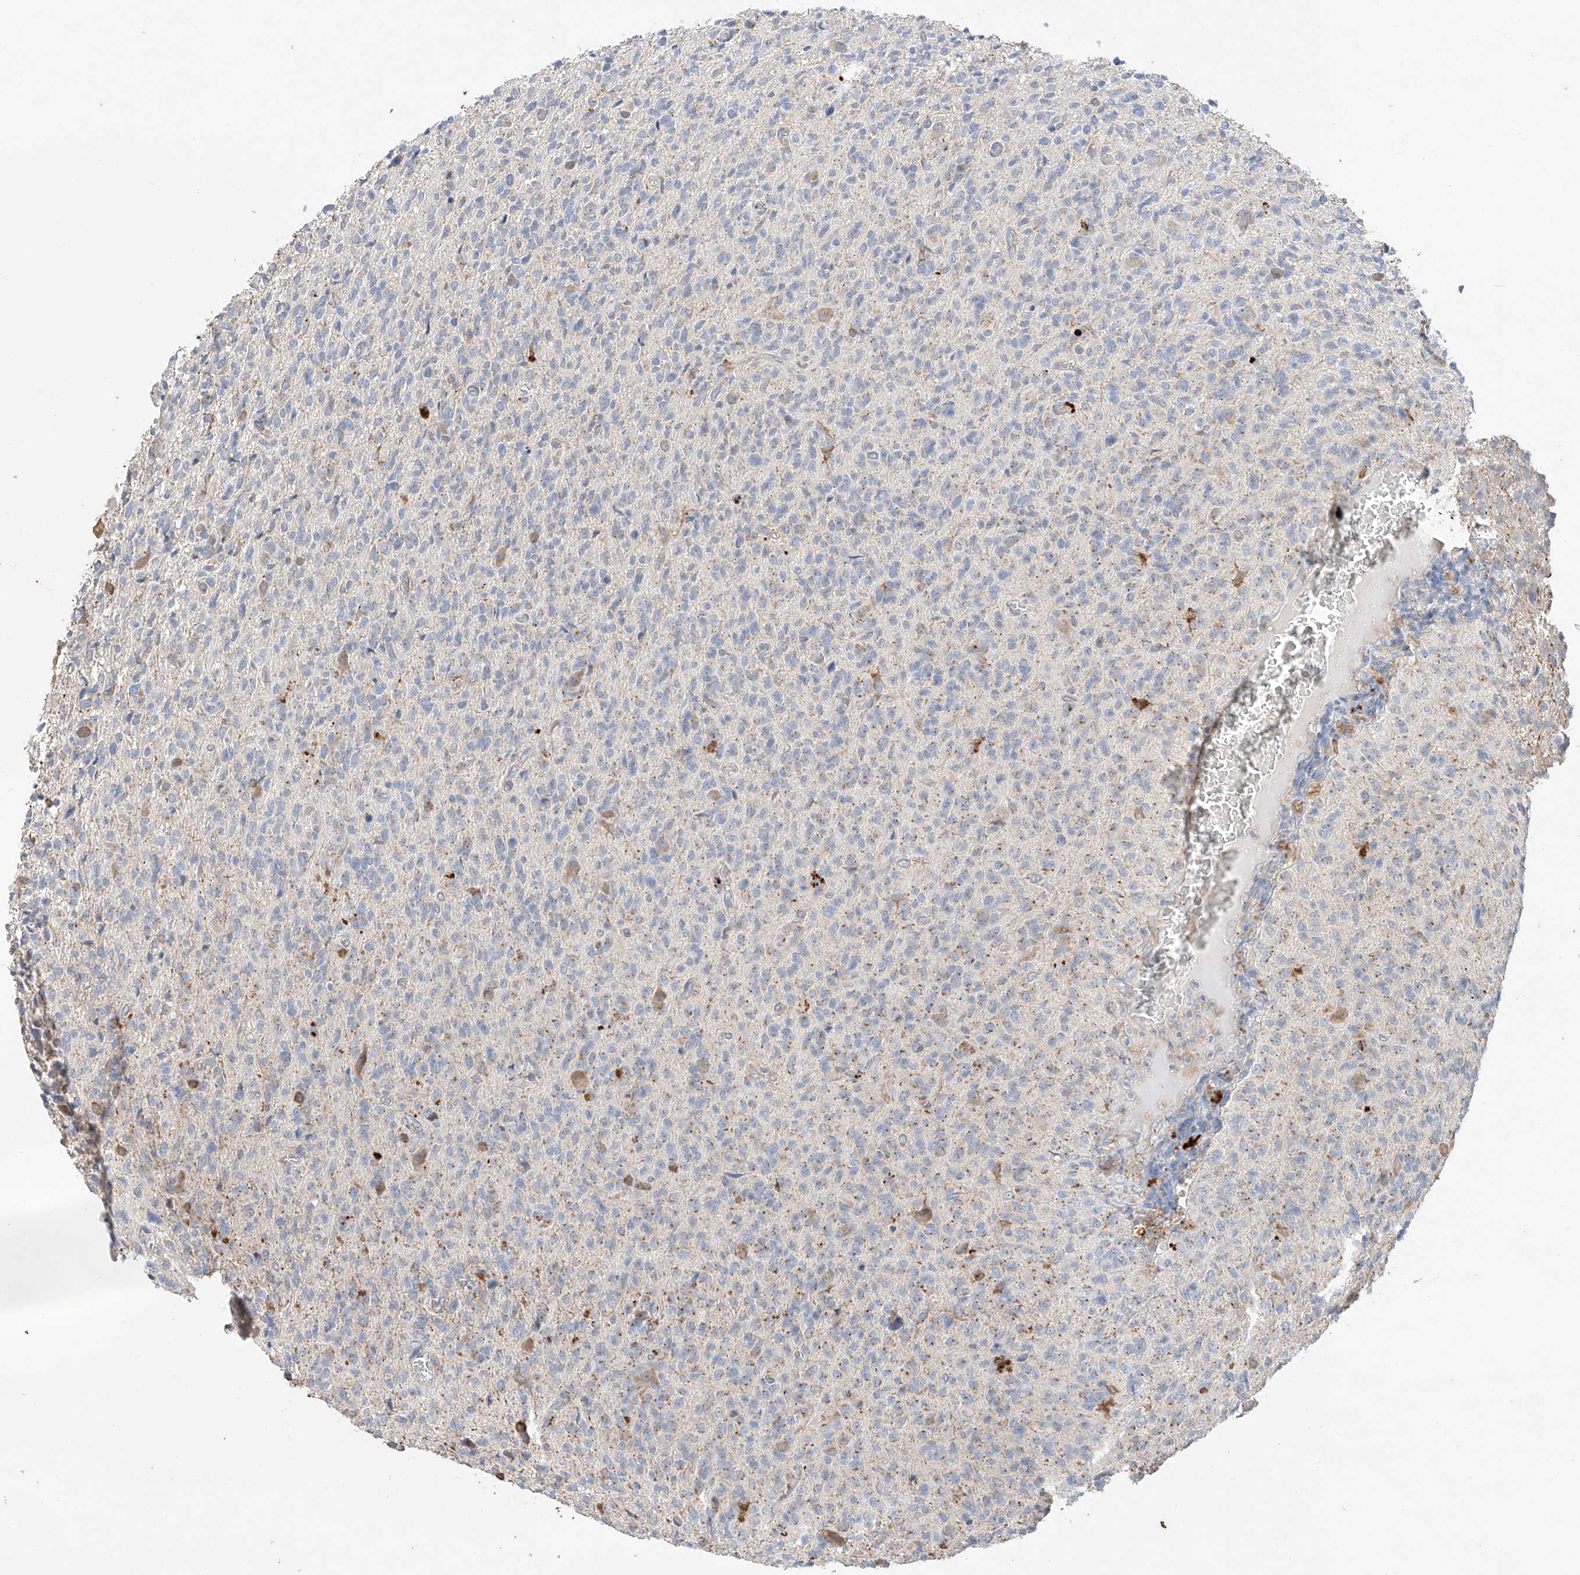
{"staining": {"intensity": "weak", "quantity": "<25%", "location": "cytoplasmic/membranous"}, "tissue": "glioma", "cell_type": "Tumor cells", "image_type": "cancer", "snomed": [{"axis": "morphology", "description": "Glioma, malignant, High grade"}, {"axis": "topography", "description": "Brain"}], "caption": "An immunohistochemistry (IHC) histopathology image of malignant glioma (high-grade) is shown. There is no staining in tumor cells of malignant glioma (high-grade).", "gene": "MOSPD1", "patient": {"sex": "female", "age": 57}}